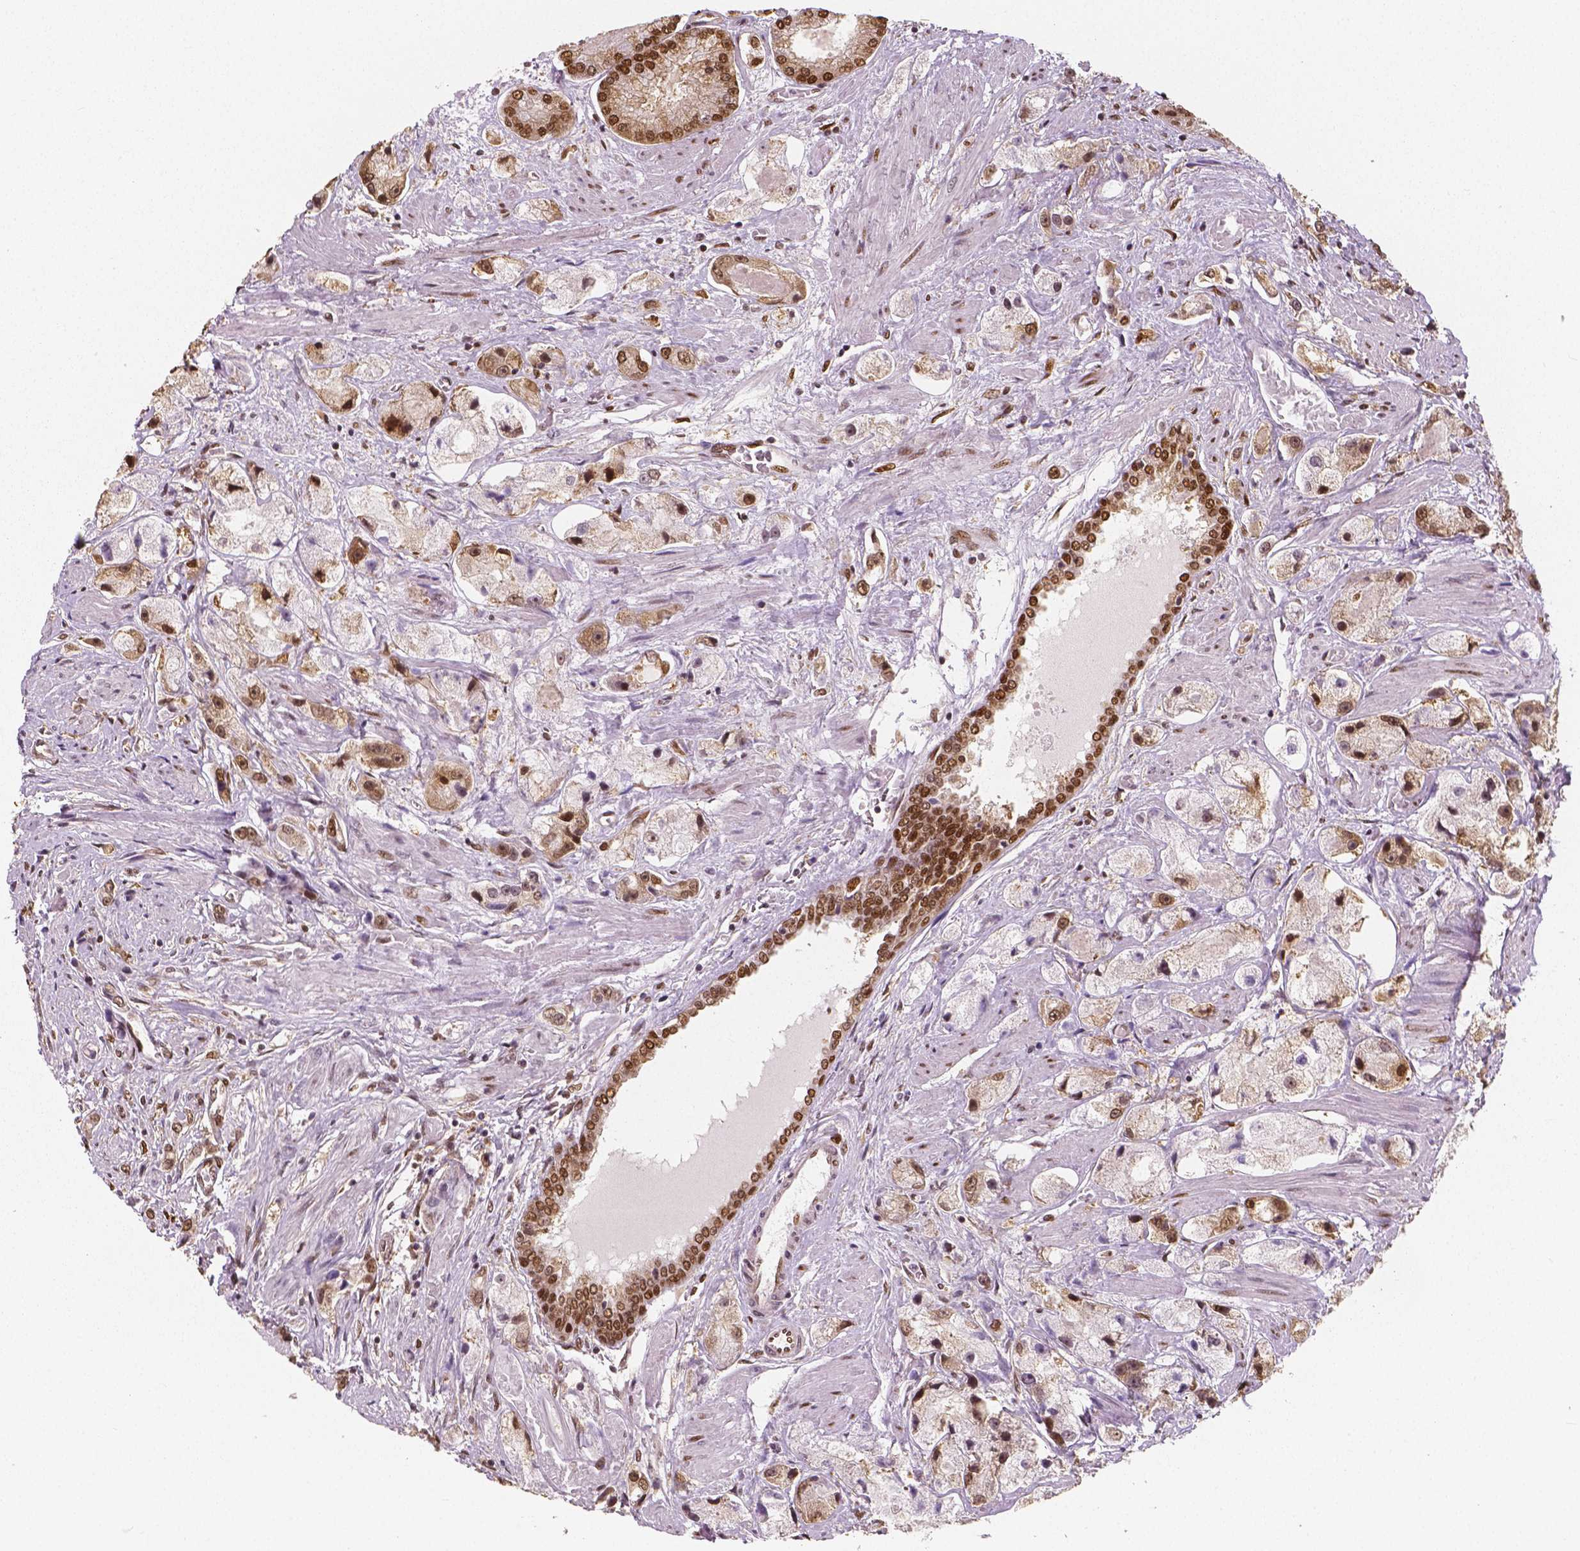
{"staining": {"intensity": "moderate", "quantity": ">75%", "location": "cytoplasmic/membranous,nuclear"}, "tissue": "prostate cancer", "cell_type": "Tumor cells", "image_type": "cancer", "snomed": [{"axis": "morphology", "description": "Adenocarcinoma, High grade"}, {"axis": "topography", "description": "Prostate"}], "caption": "Tumor cells demonstrate moderate cytoplasmic/membranous and nuclear staining in about >75% of cells in prostate high-grade adenocarcinoma.", "gene": "NUCKS1", "patient": {"sex": "male", "age": 67}}